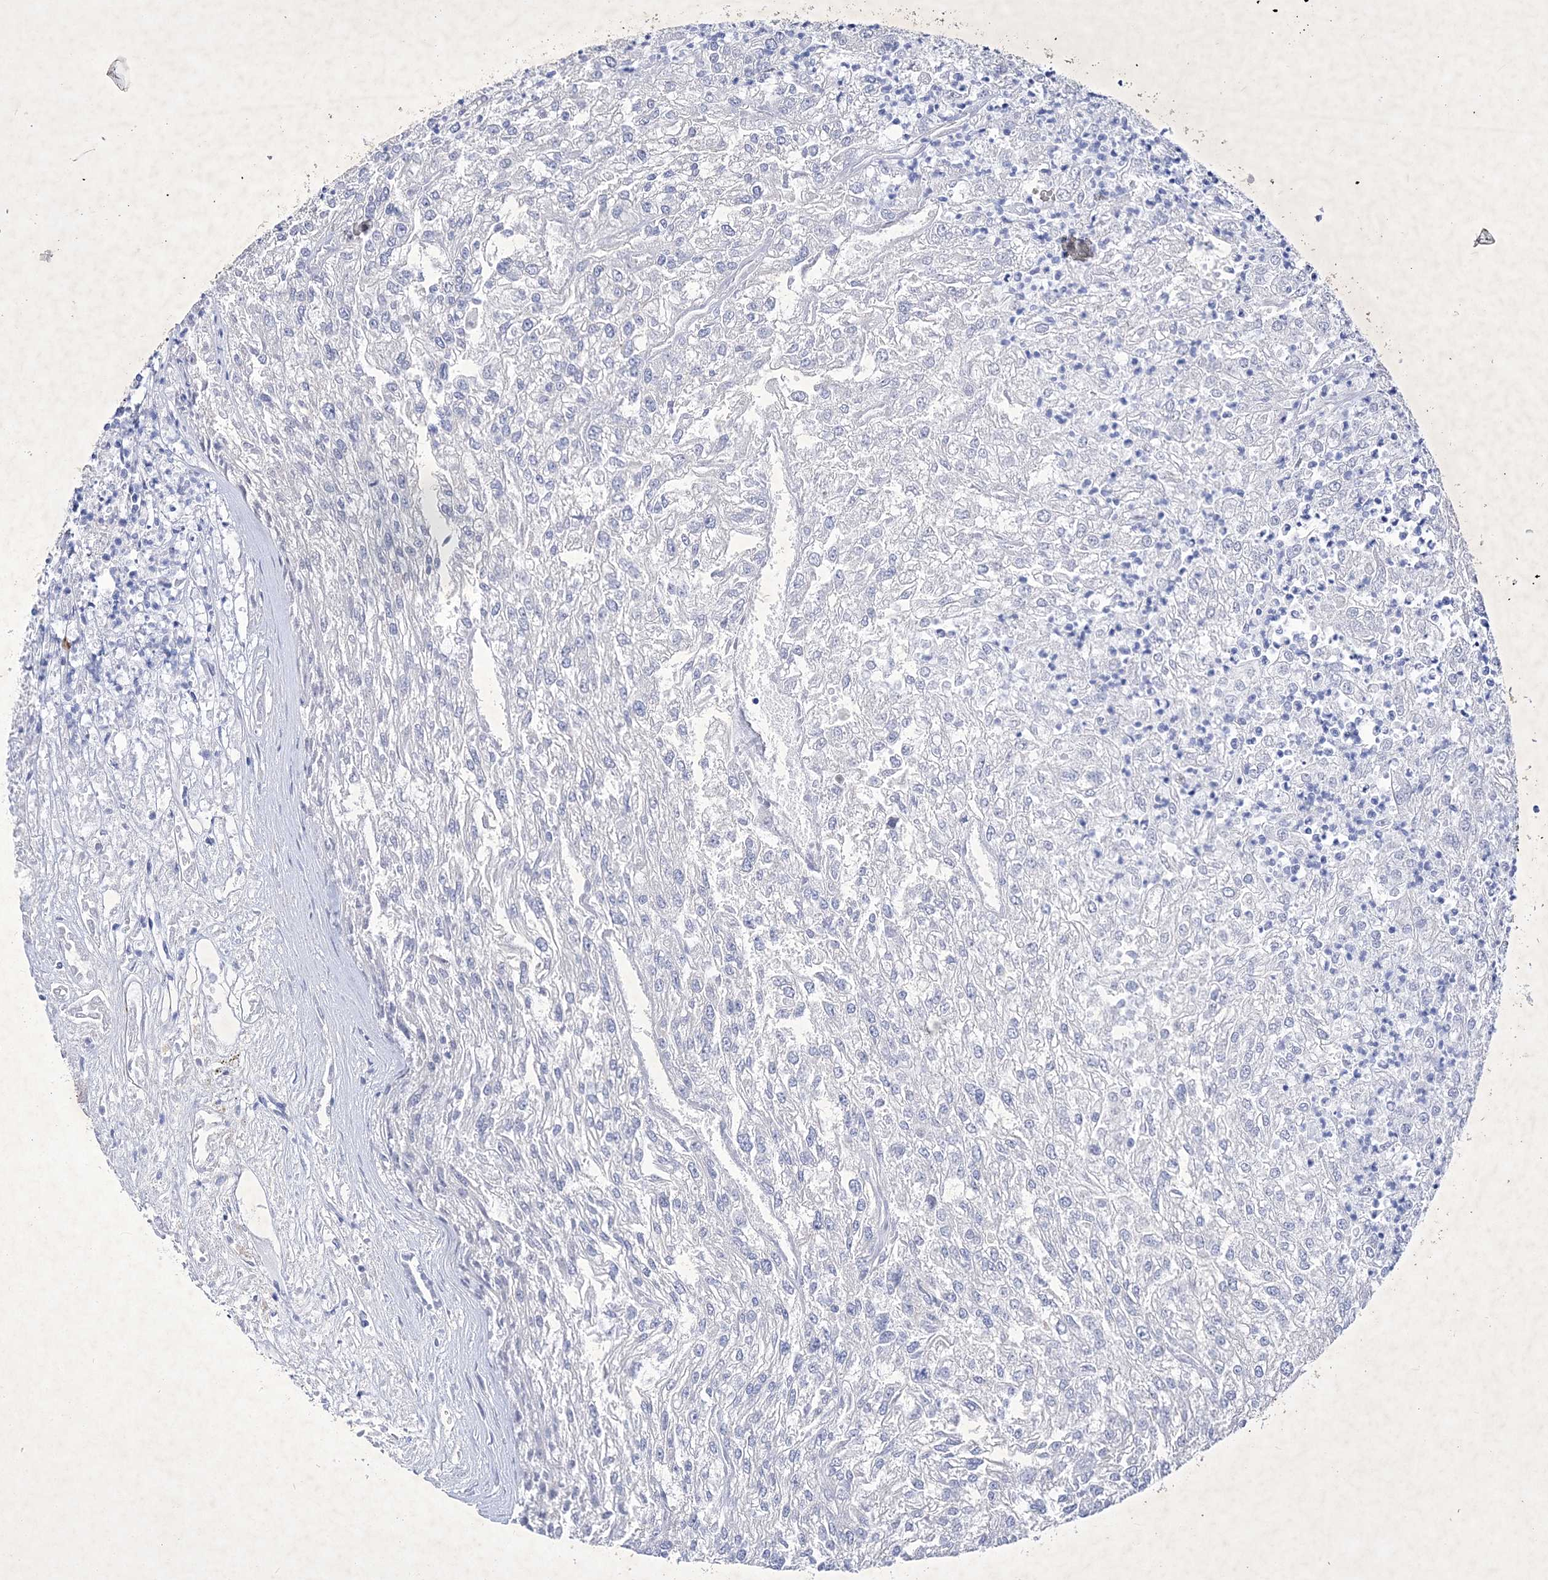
{"staining": {"intensity": "negative", "quantity": "none", "location": "none"}, "tissue": "renal cancer", "cell_type": "Tumor cells", "image_type": "cancer", "snomed": [{"axis": "morphology", "description": "Adenocarcinoma, NOS"}, {"axis": "topography", "description": "Kidney"}], "caption": "Immunohistochemistry (IHC) photomicrograph of renal cancer (adenocarcinoma) stained for a protein (brown), which exhibits no expression in tumor cells.", "gene": "GPN1", "patient": {"sex": "female", "age": 54}}